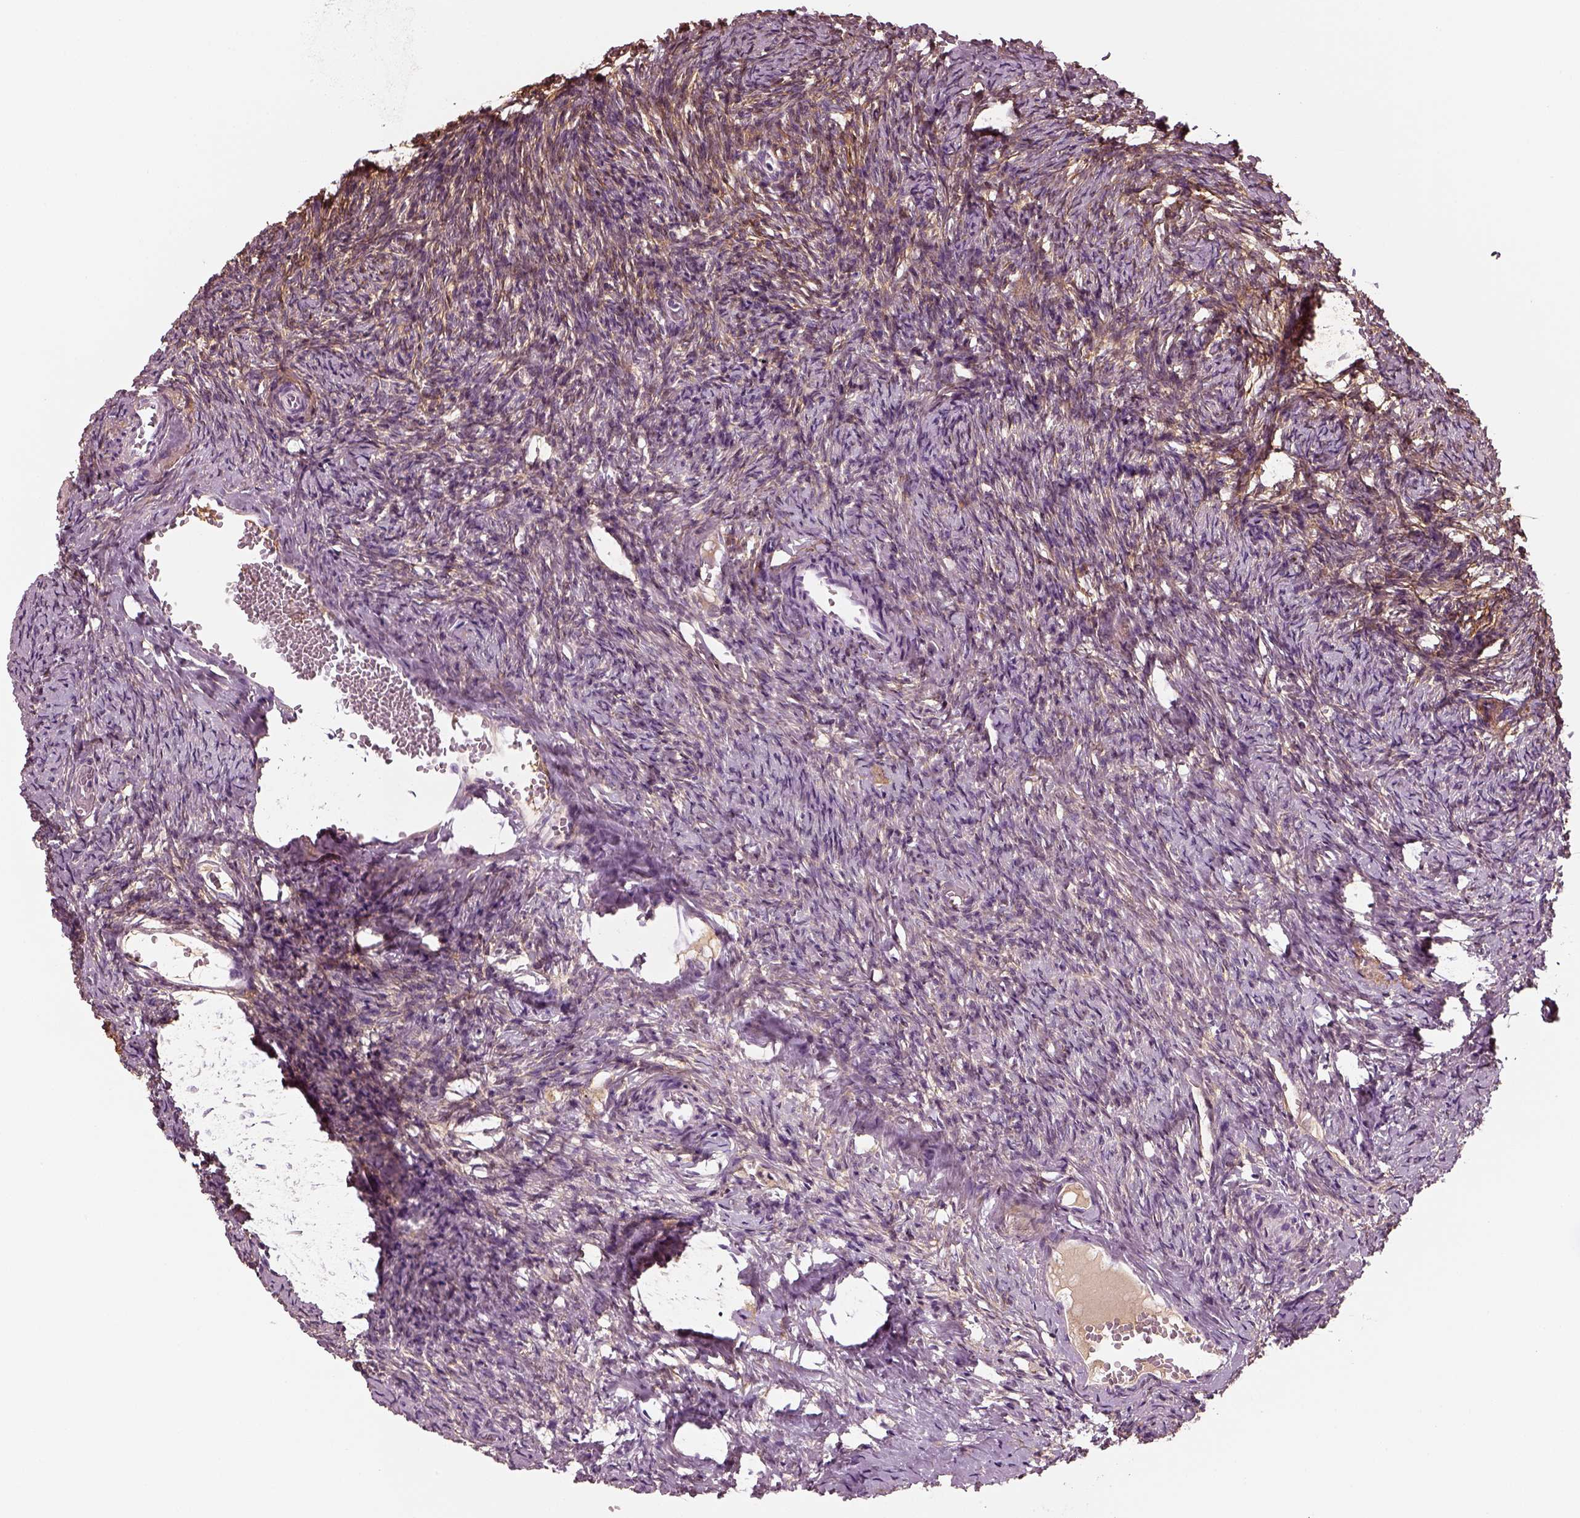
{"staining": {"intensity": "negative", "quantity": "none", "location": "none"}, "tissue": "ovary", "cell_type": "Follicle cells", "image_type": "normal", "snomed": [{"axis": "morphology", "description": "Normal tissue, NOS"}, {"axis": "topography", "description": "Ovary"}], "caption": "There is no significant expression in follicle cells of ovary. (Brightfield microscopy of DAB (3,3'-diaminobenzidine) IHC at high magnification).", "gene": "TRIM69", "patient": {"sex": "female", "age": 39}}